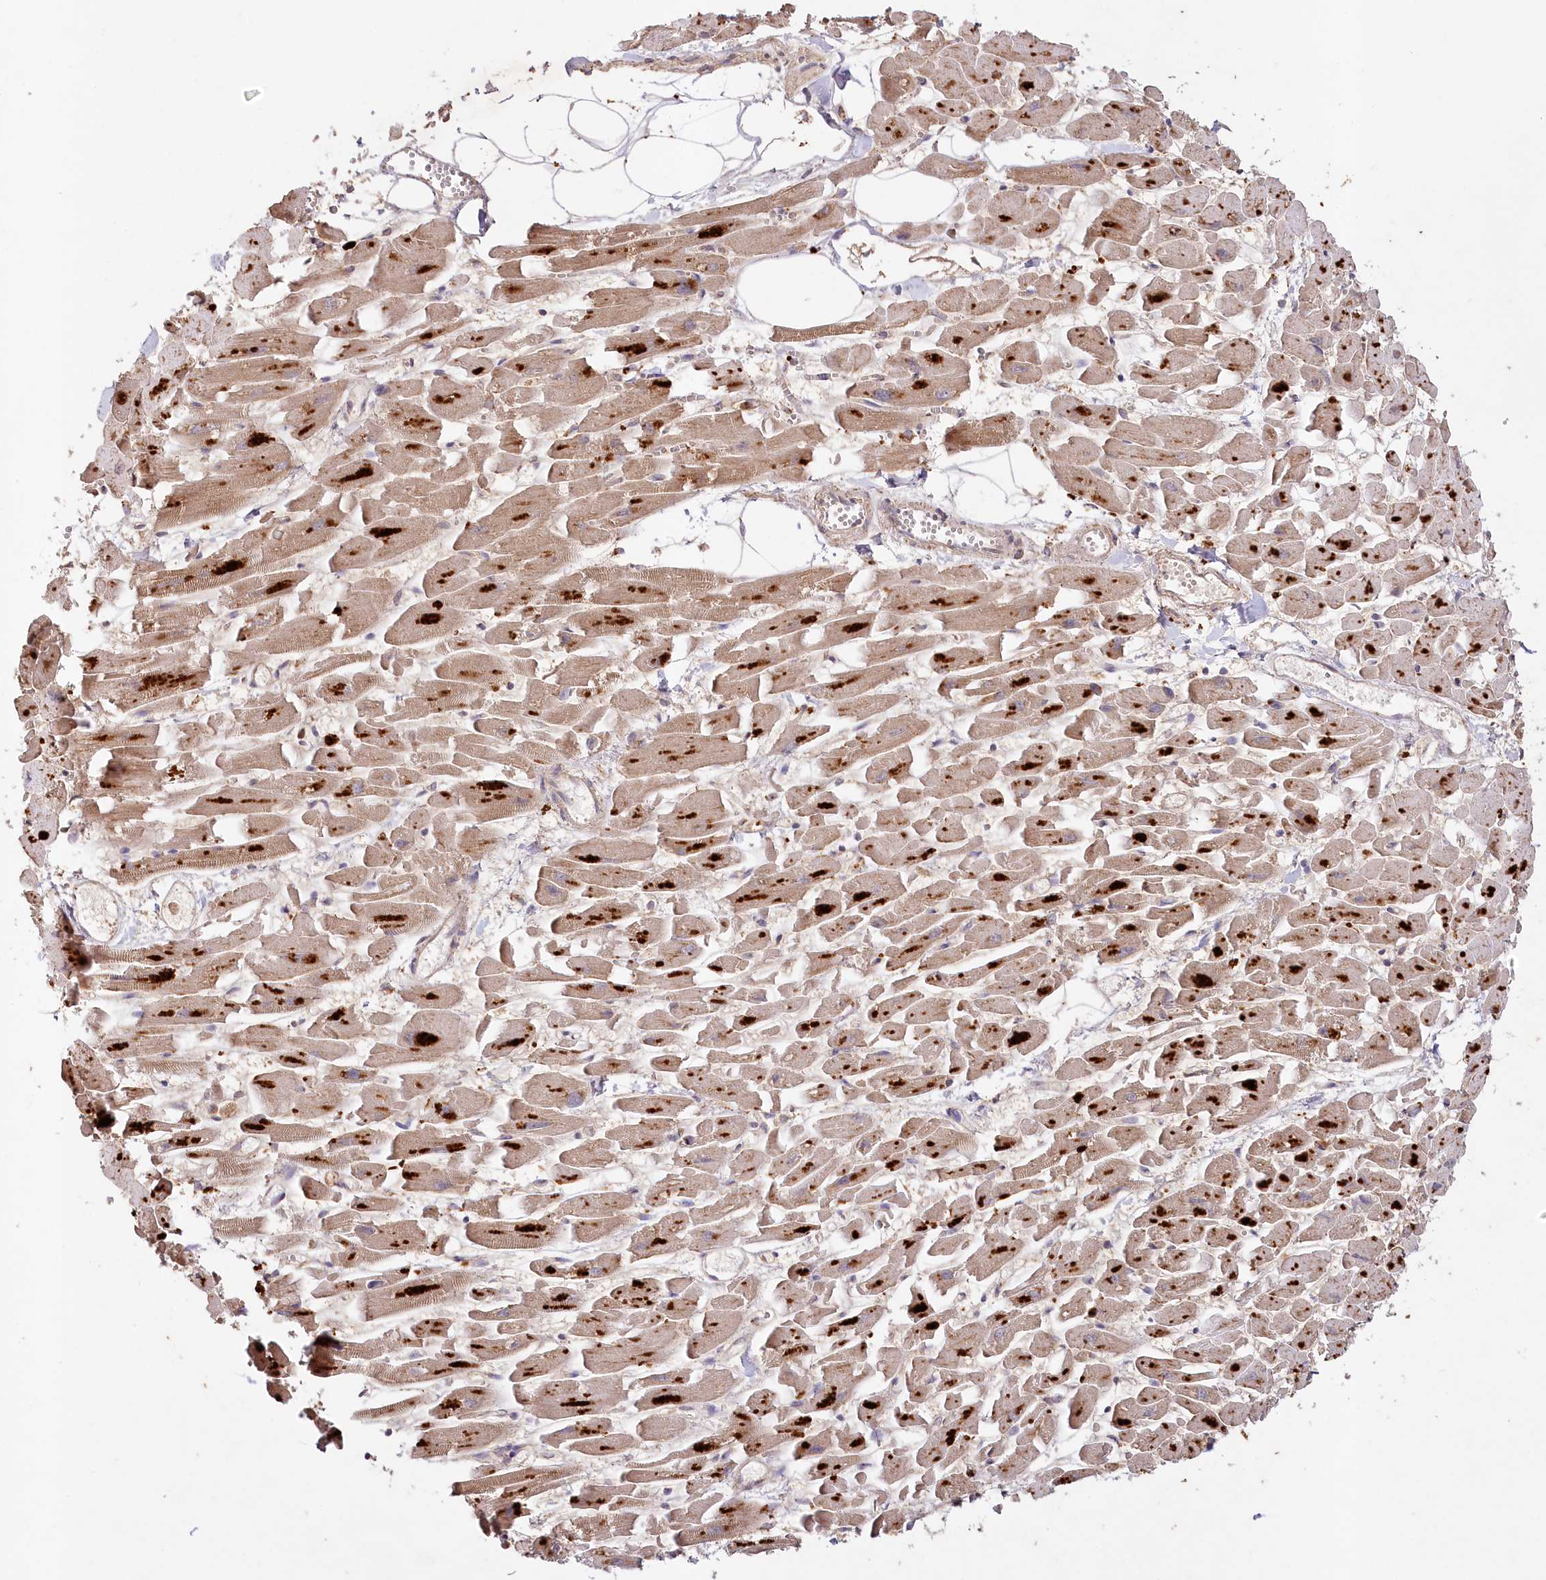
{"staining": {"intensity": "moderate", "quantity": ">75%", "location": "cytoplasmic/membranous"}, "tissue": "heart muscle", "cell_type": "Cardiomyocytes", "image_type": "normal", "snomed": [{"axis": "morphology", "description": "Normal tissue, NOS"}, {"axis": "topography", "description": "Heart"}], "caption": "Moderate cytoplasmic/membranous staining for a protein is seen in about >75% of cardiomyocytes of unremarkable heart muscle using IHC.", "gene": "IRAK1BP1", "patient": {"sex": "female", "age": 64}}